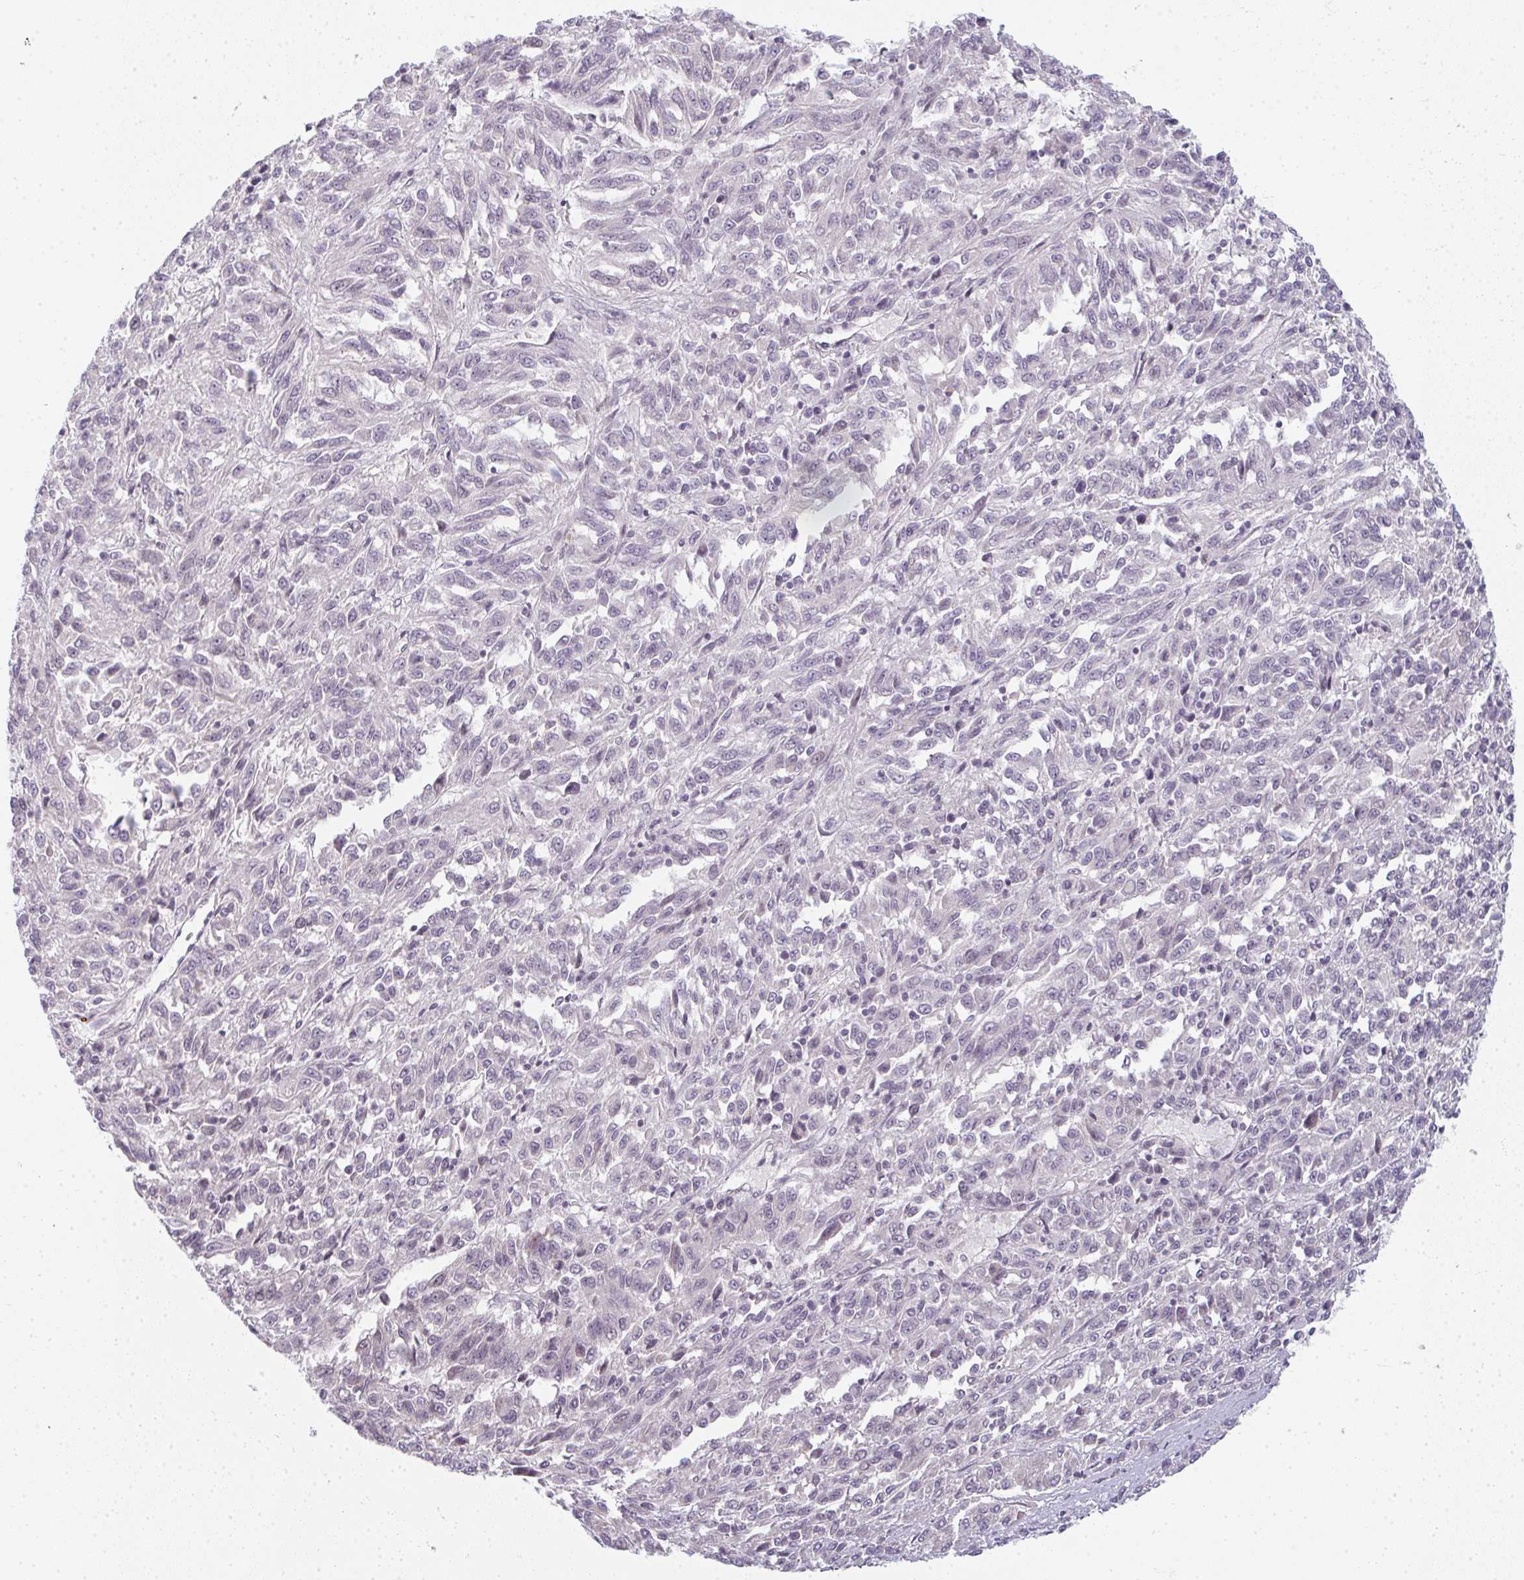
{"staining": {"intensity": "negative", "quantity": "none", "location": "none"}, "tissue": "melanoma", "cell_type": "Tumor cells", "image_type": "cancer", "snomed": [{"axis": "morphology", "description": "Malignant melanoma, Metastatic site"}, {"axis": "topography", "description": "Lung"}], "caption": "Tumor cells show no significant protein staining in malignant melanoma (metastatic site). (Stains: DAB (3,3'-diaminobenzidine) immunohistochemistry (IHC) with hematoxylin counter stain, Microscopy: brightfield microscopy at high magnification).", "gene": "RBBP6", "patient": {"sex": "male", "age": 64}}